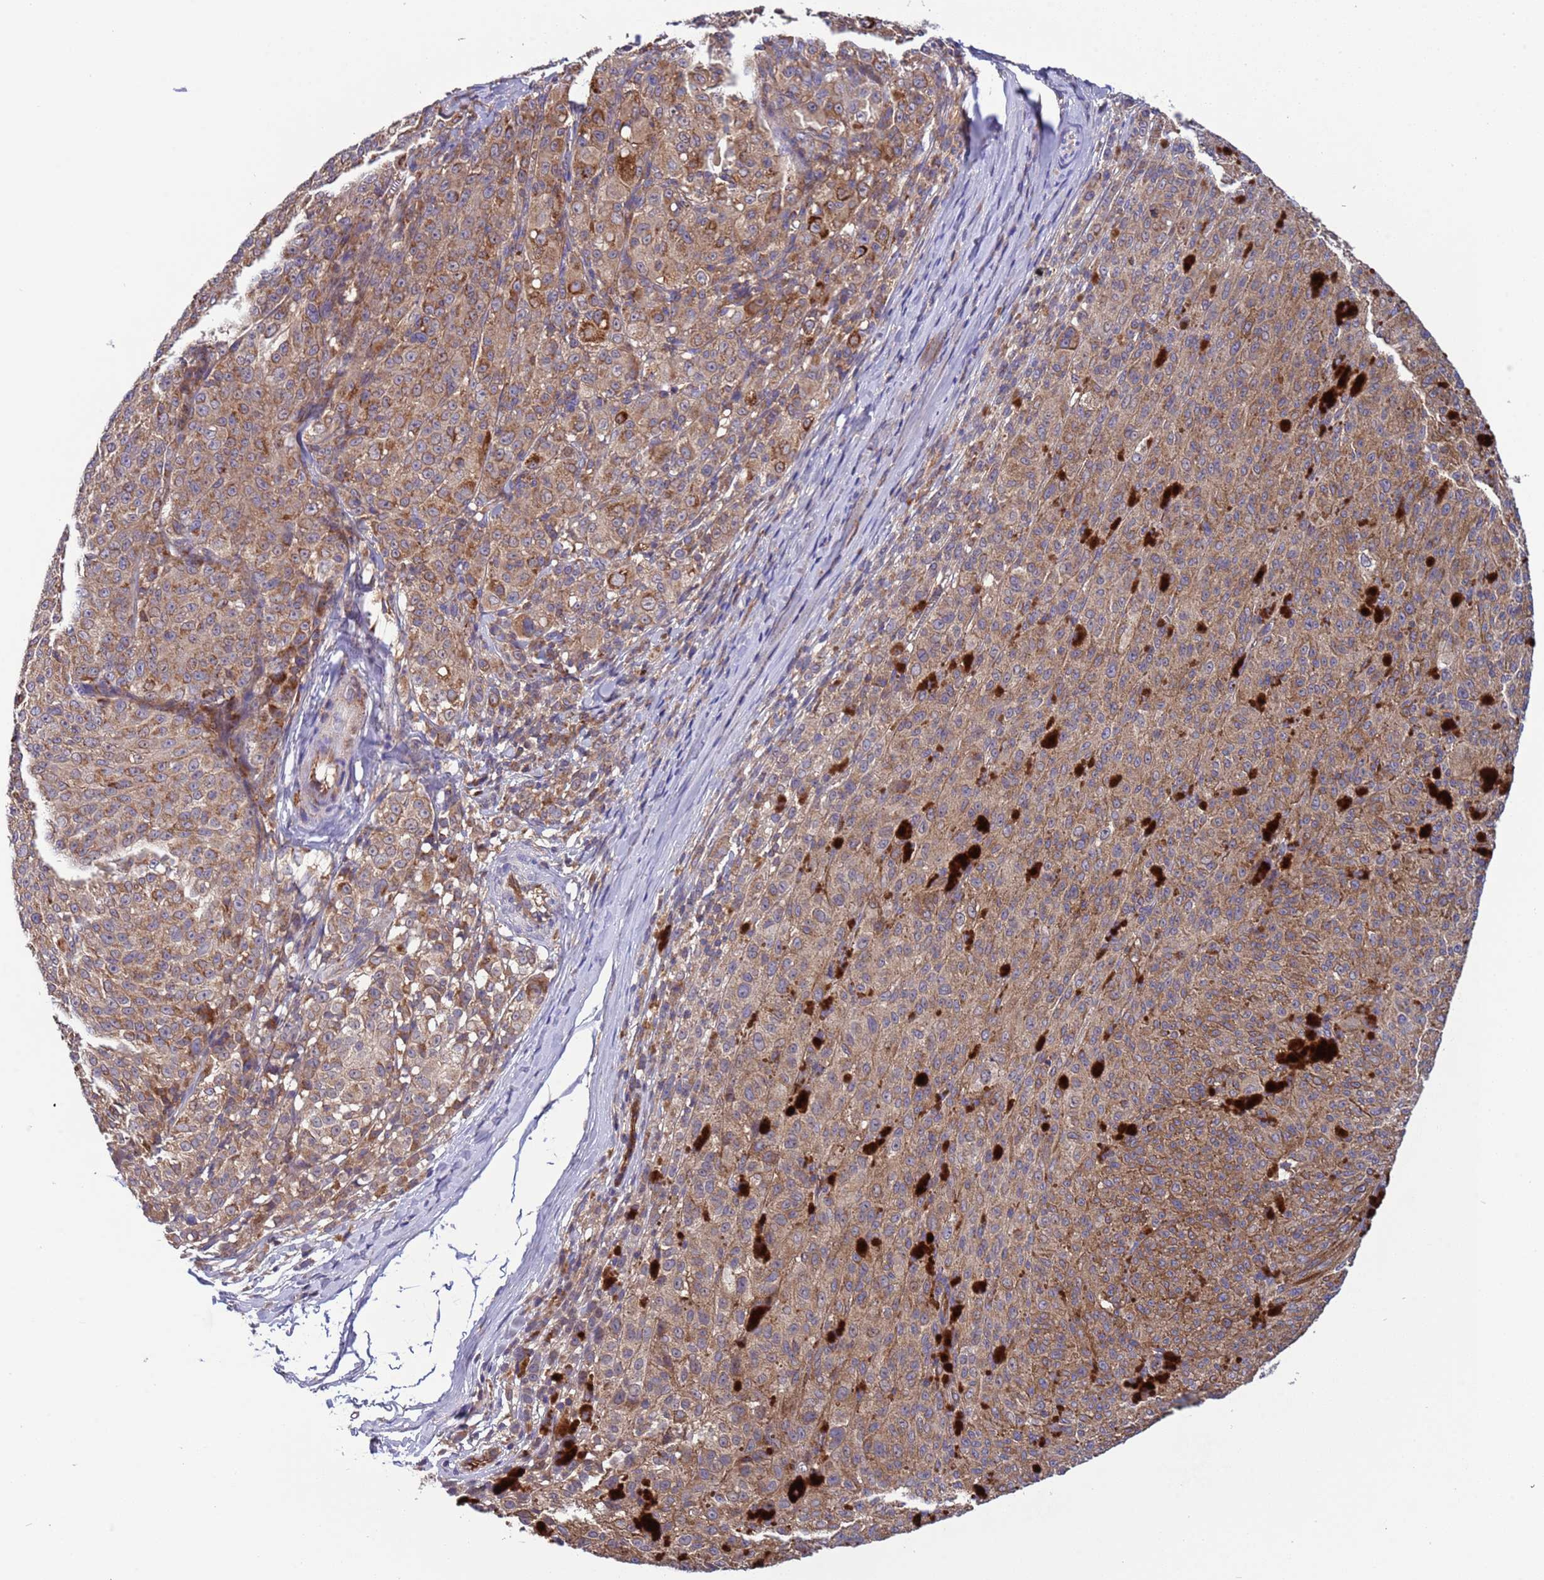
{"staining": {"intensity": "moderate", "quantity": ">75%", "location": "cytoplasmic/membranous"}, "tissue": "melanoma", "cell_type": "Tumor cells", "image_type": "cancer", "snomed": [{"axis": "morphology", "description": "Malignant melanoma, NOS"}, {"axis": "topography", "description": "Skin"}], "caption": "IHC image of neoplastic tissue: human melanoma stained using immunohistochemistry (IHC) reveals medium levels of moderate protein expression localized specifically in the cytoplasmic/membranous of tumor cells, appearing as a cytoplasmic/membranous brown color.", "gene": "PARP16", "patient": {"sex": "female", "age": 52}}